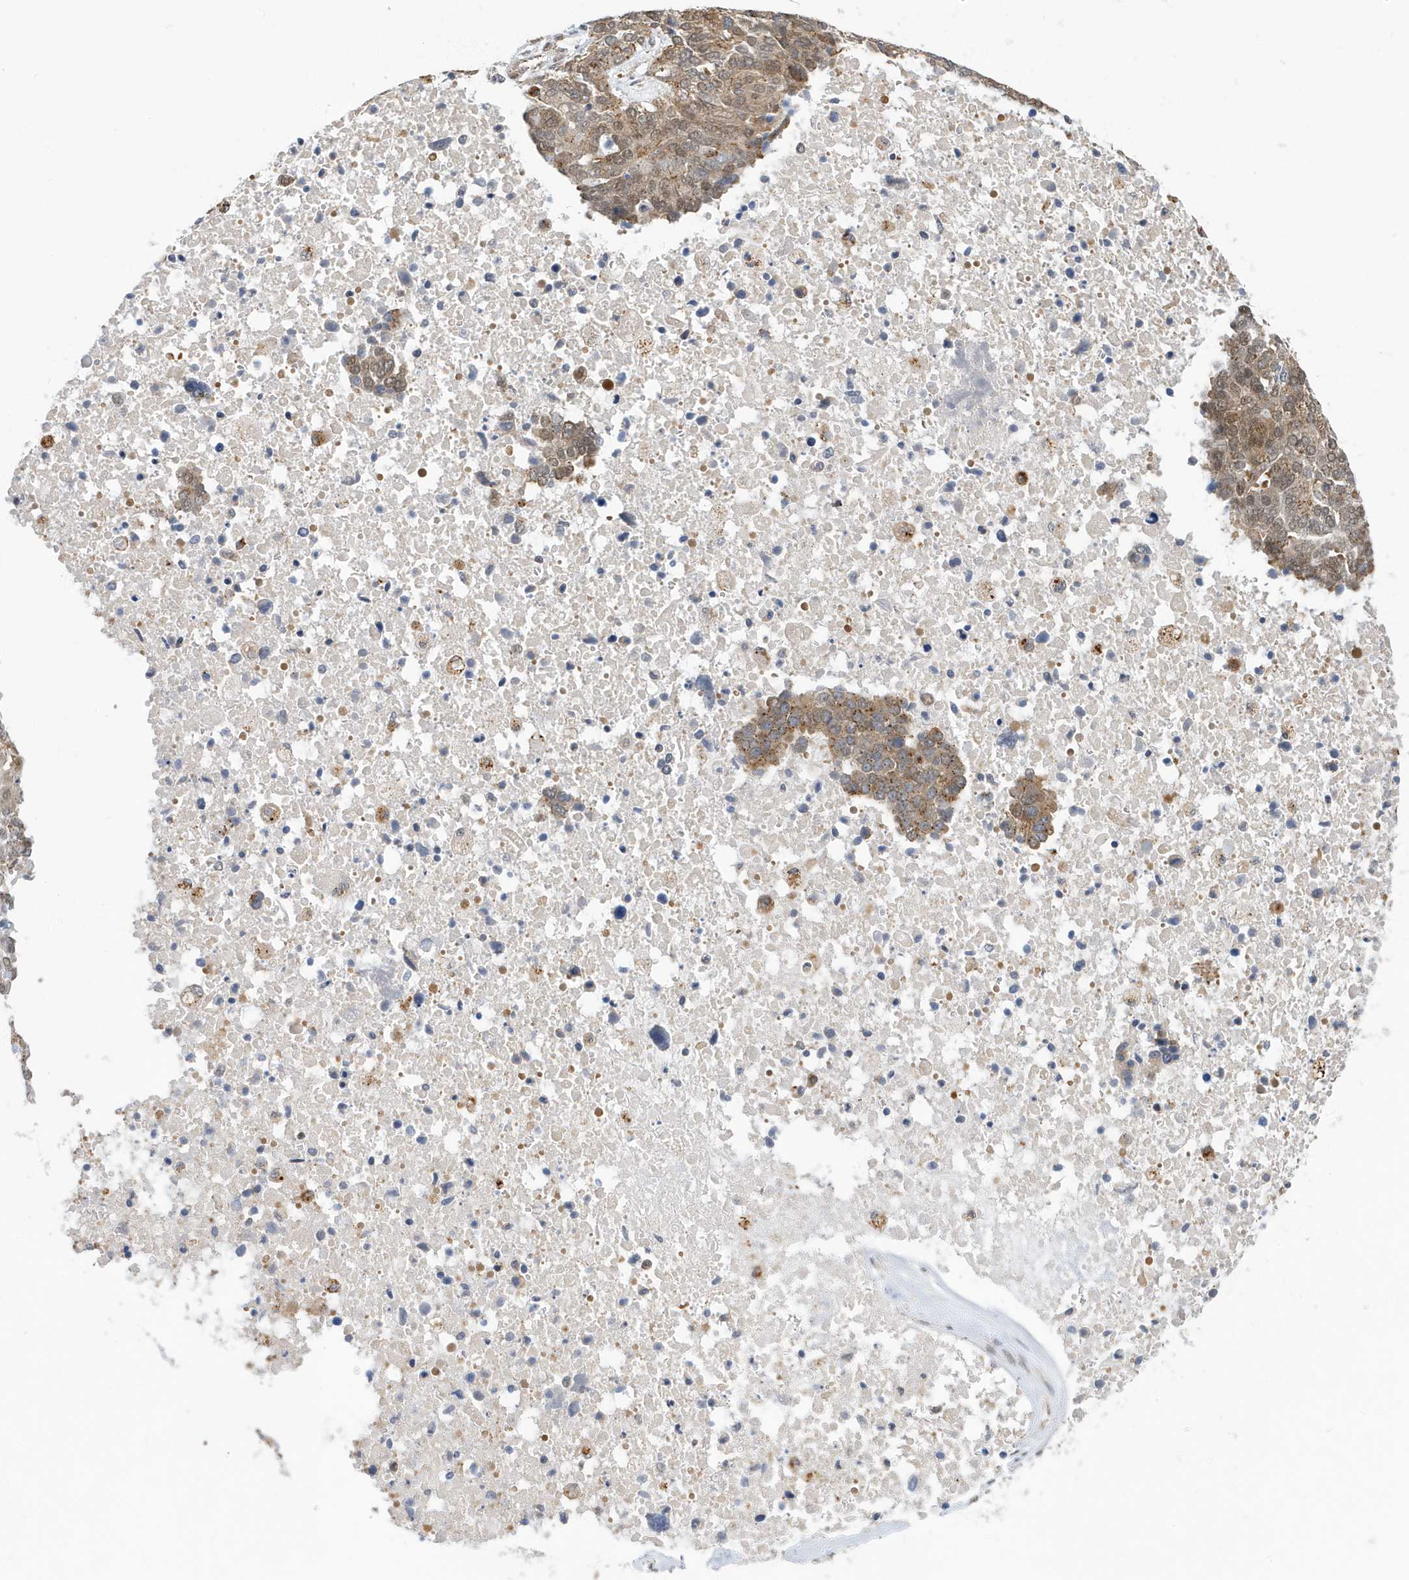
{"staining": {"intensity": "moderate", "quantity": ">75%", "location": "cytoplasmic/membranous,nuclear"}, "tissue": "ovarian cancer", "cell_type": "Tumor cells", "image_type": "cancer", "snomed": [{"axis": "morphology", "description": "Cystadenocarcinoma, serous, NOS"}, {"axis": "topography", "description": "Ovary"}], "caption": "IHC photomicrograph of human ovarian cancer (serous cystadenocarcinoma) stained for a protein (brown), which demonstrates medium levels of moderate cytoplasmic/membranous and nuclear positivity in approximately >75% of tumor cells.", "gene": "ZNF507", "patient": {"sex": "female", "age": 44}}